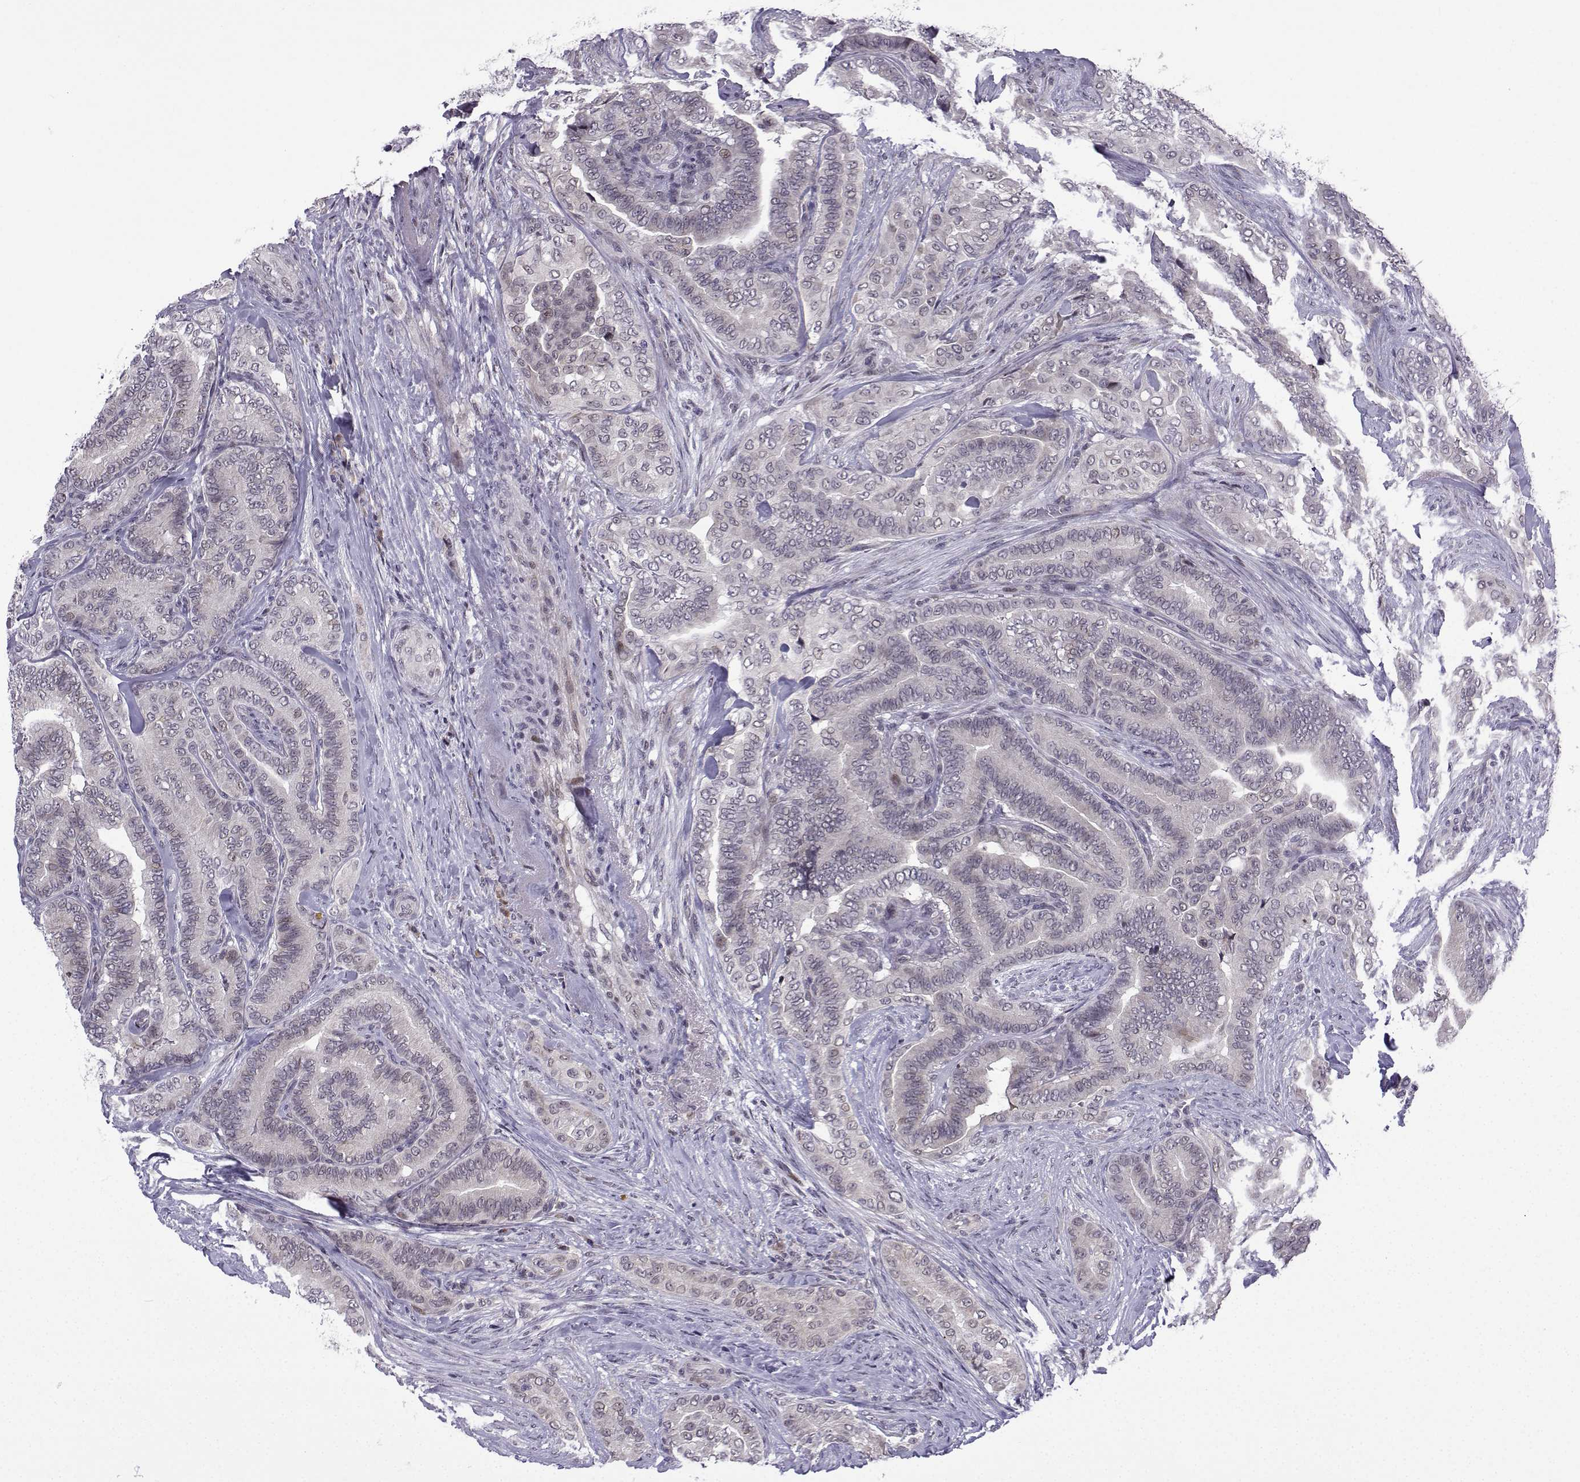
{"staining": {"intensity": "negative", "quantity": "none", "location": "none"}, "tissue": "thyroid cancer", "cell_type": "Tumor cells", "image_type": "cancer", "snomed": [{"axis": "morphology", "description": "Papillary adenocarcinoma, NOS"}, {"axis": "topography", "description": "Thyroid gland"}], "caption": "IHC micrograph of human thyroid cancer stained for a protein (brown), which exhibits no positivity in tumor cells. (Immunohistochemistry, brightfield microscopy, high magnification).", "gene": "FGF3", "patient": {"sex": "male", "age": 61}}